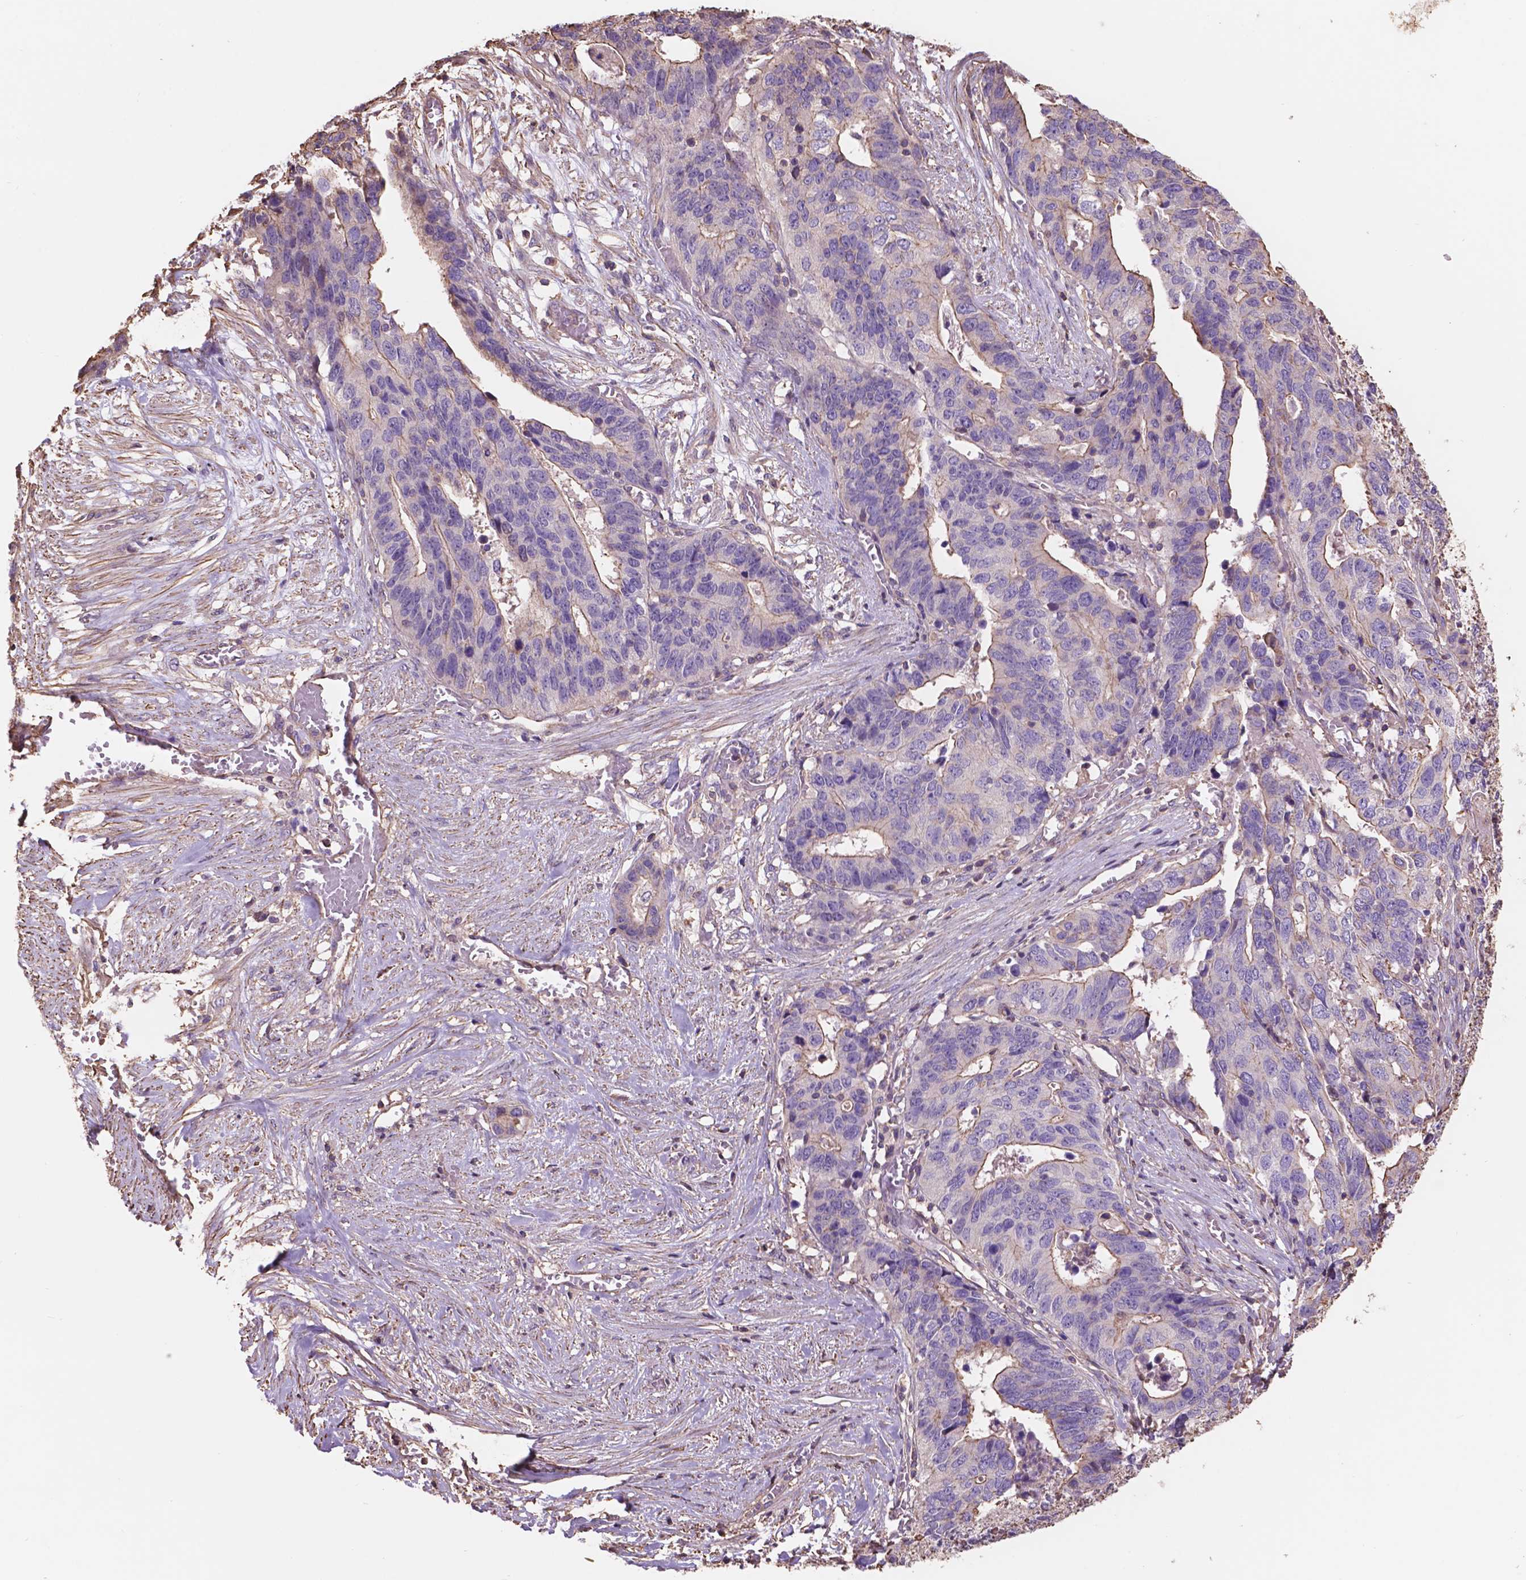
{"staining": {"intensity": "negative", "quantity": "none", "location": "none"}, "tissue": "stomach cancer", "cell_type": "Tumor cells", "image_type": "cancer", "snomed": [{"axis": "morphology", "description": "Adenocarcinoma, NOS"}, {"axis": "topography", "description": "Stomach, upper"}], "caption": "High magnification brightfield microscopy of adenocarcinoma (stomach) stained with DAB (brown) and counterstained with hematoxylin (blue): tumor cells show no significant positivity.", "gene": "NIPA2", "patient": {"sex": "female", "age": 67}}